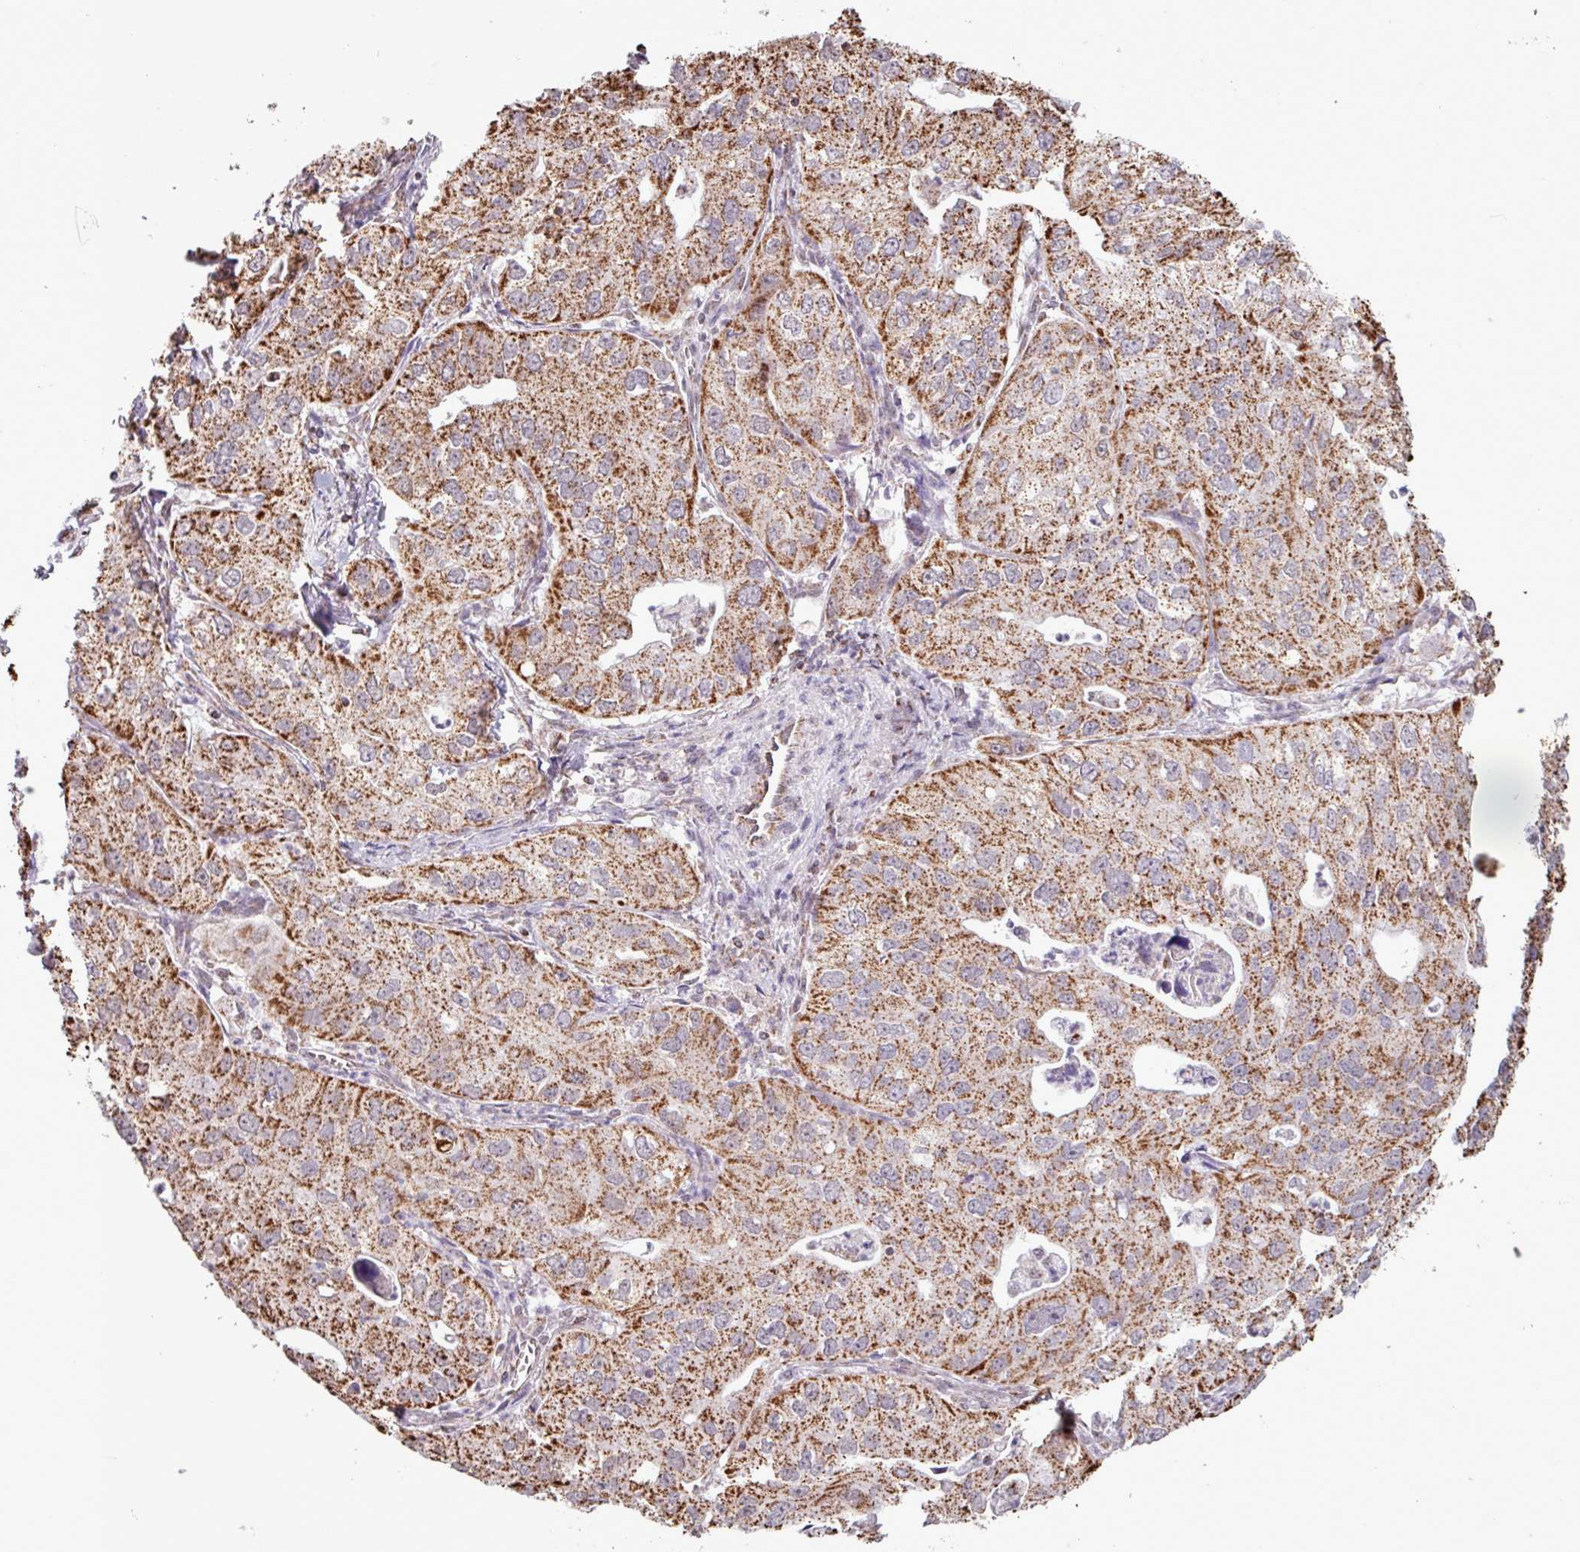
{"staining": {"intensity": "strong", "quantity": ">75%", "location": "cytoplasmic/membranous"}, "tissue": "lung cancer", "cell_type": "Tumor cells", "image_type": "cancer", "snomed": [{"axis": "morphology", "description": "Adenocarcinoma, NOS"}, {"axis": "topography", "description": "Lung"}], "caption": "Immunohistochemistry staining of lung cancer, which reveals high levels of strong cytoplasmic/membranous positivity in approximately >75% of tumor cells indicating strong cytoplasmic/membranous protein staining. The staining was performed using DAB (3,3'-diaminobenzidine) (brown) for protein detection and nuclei were counterstained in hematoxylin (blue).", "gene": "ALG8", "patient": {"sex": "male", "age": 48}}